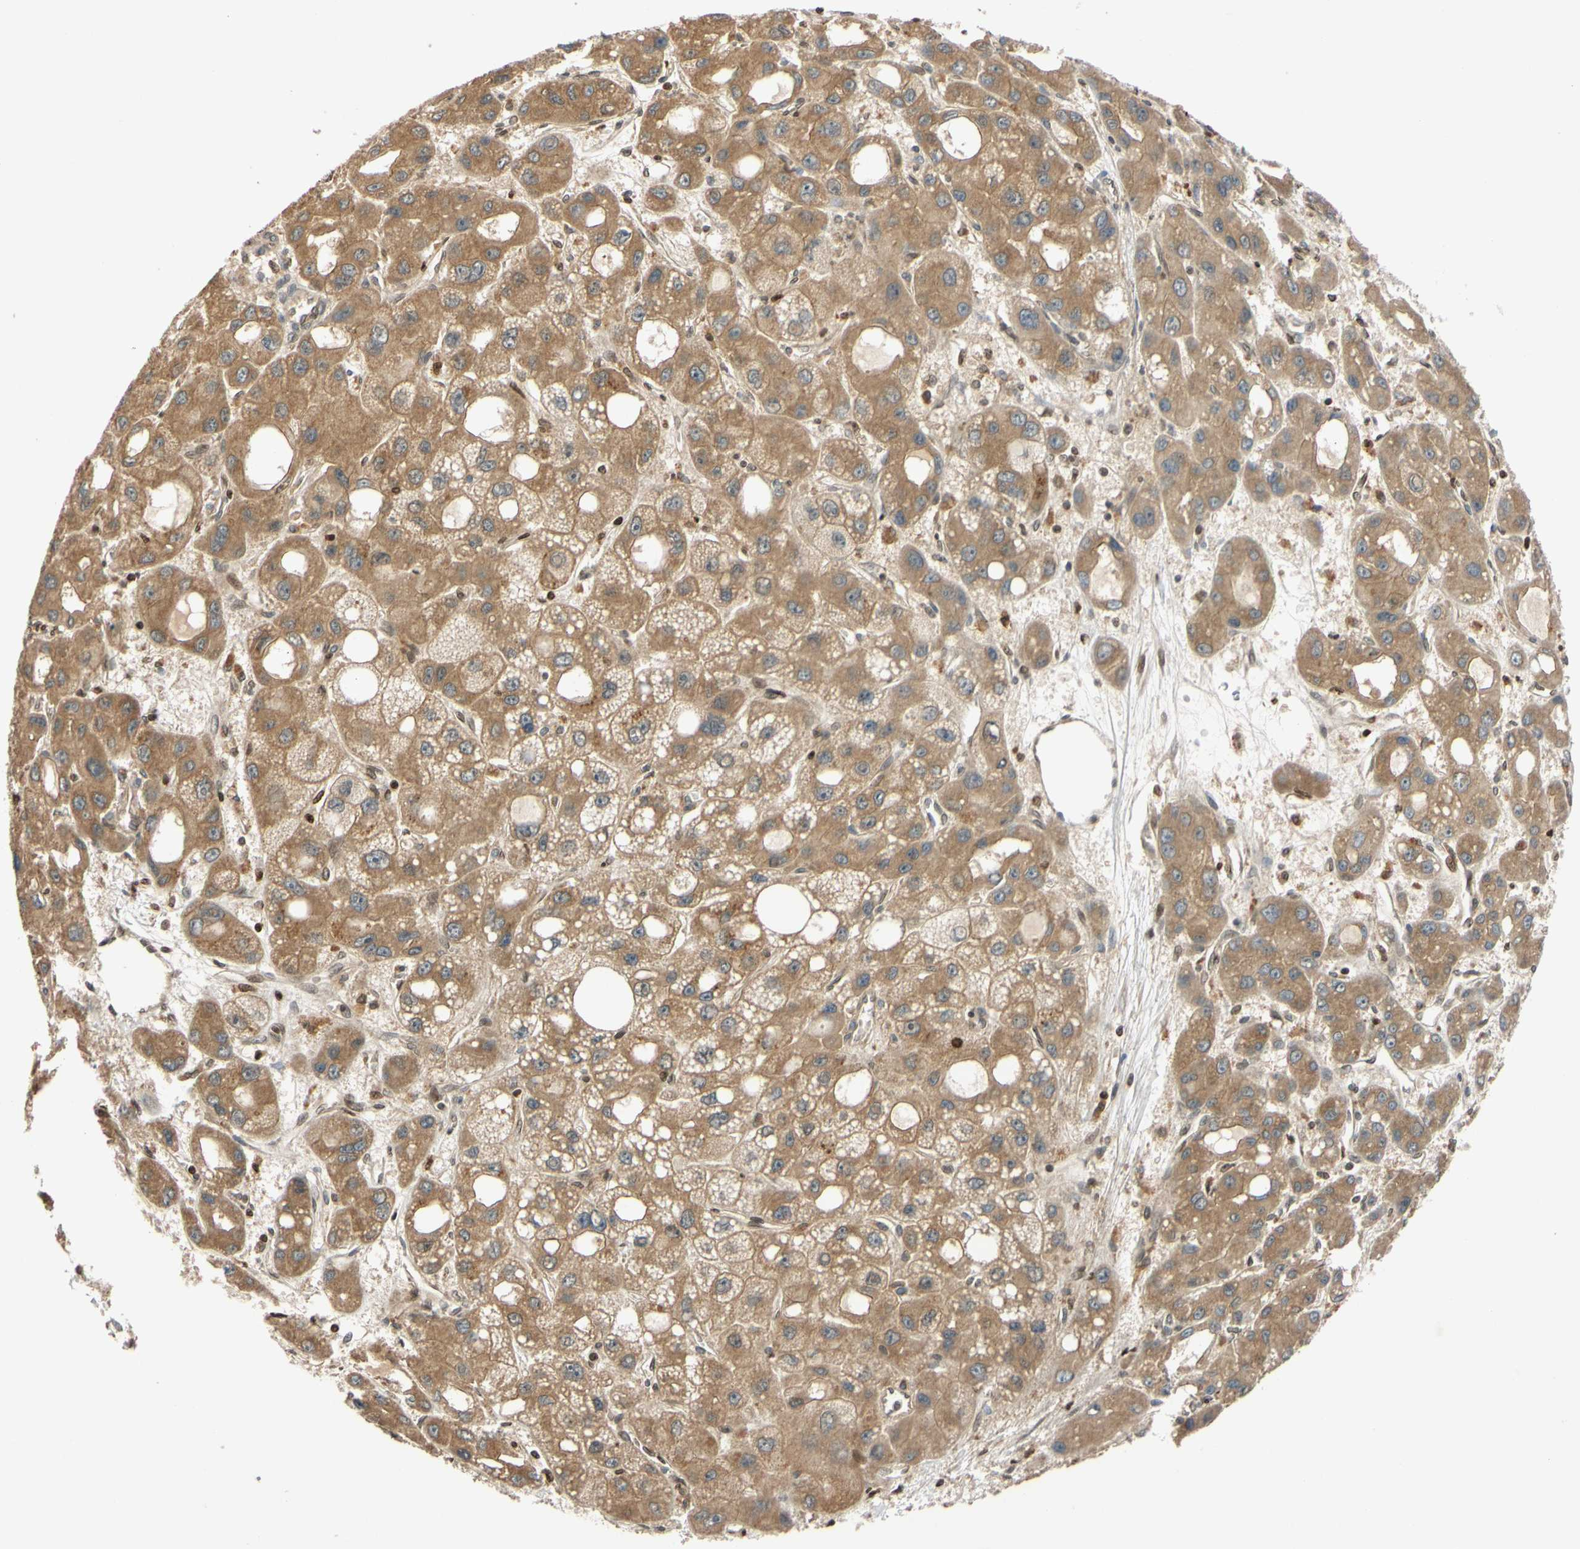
{"staining": {"intensity": "moderate", "quantity": ">75%", "location": "cytoplasmic/membranous"}, "tissue": "liver cancer", "cell_type": "Tumor cells", "image_type": "cancer", "snomed": [{"axis": "morphology", "description": "Carcinoma, Hepatocellular, NOS"}, {"axis": "topography", "description": "Liver"}], "caption": "A histopathology image showing moderate cytoplasmic/membranous staining in about >75% of tumor cells in liver cancer, as visualized by brown immunohistochemical staining.", "gene": "MBTPS2", "patient": {"sex": "male", "age": 55}}